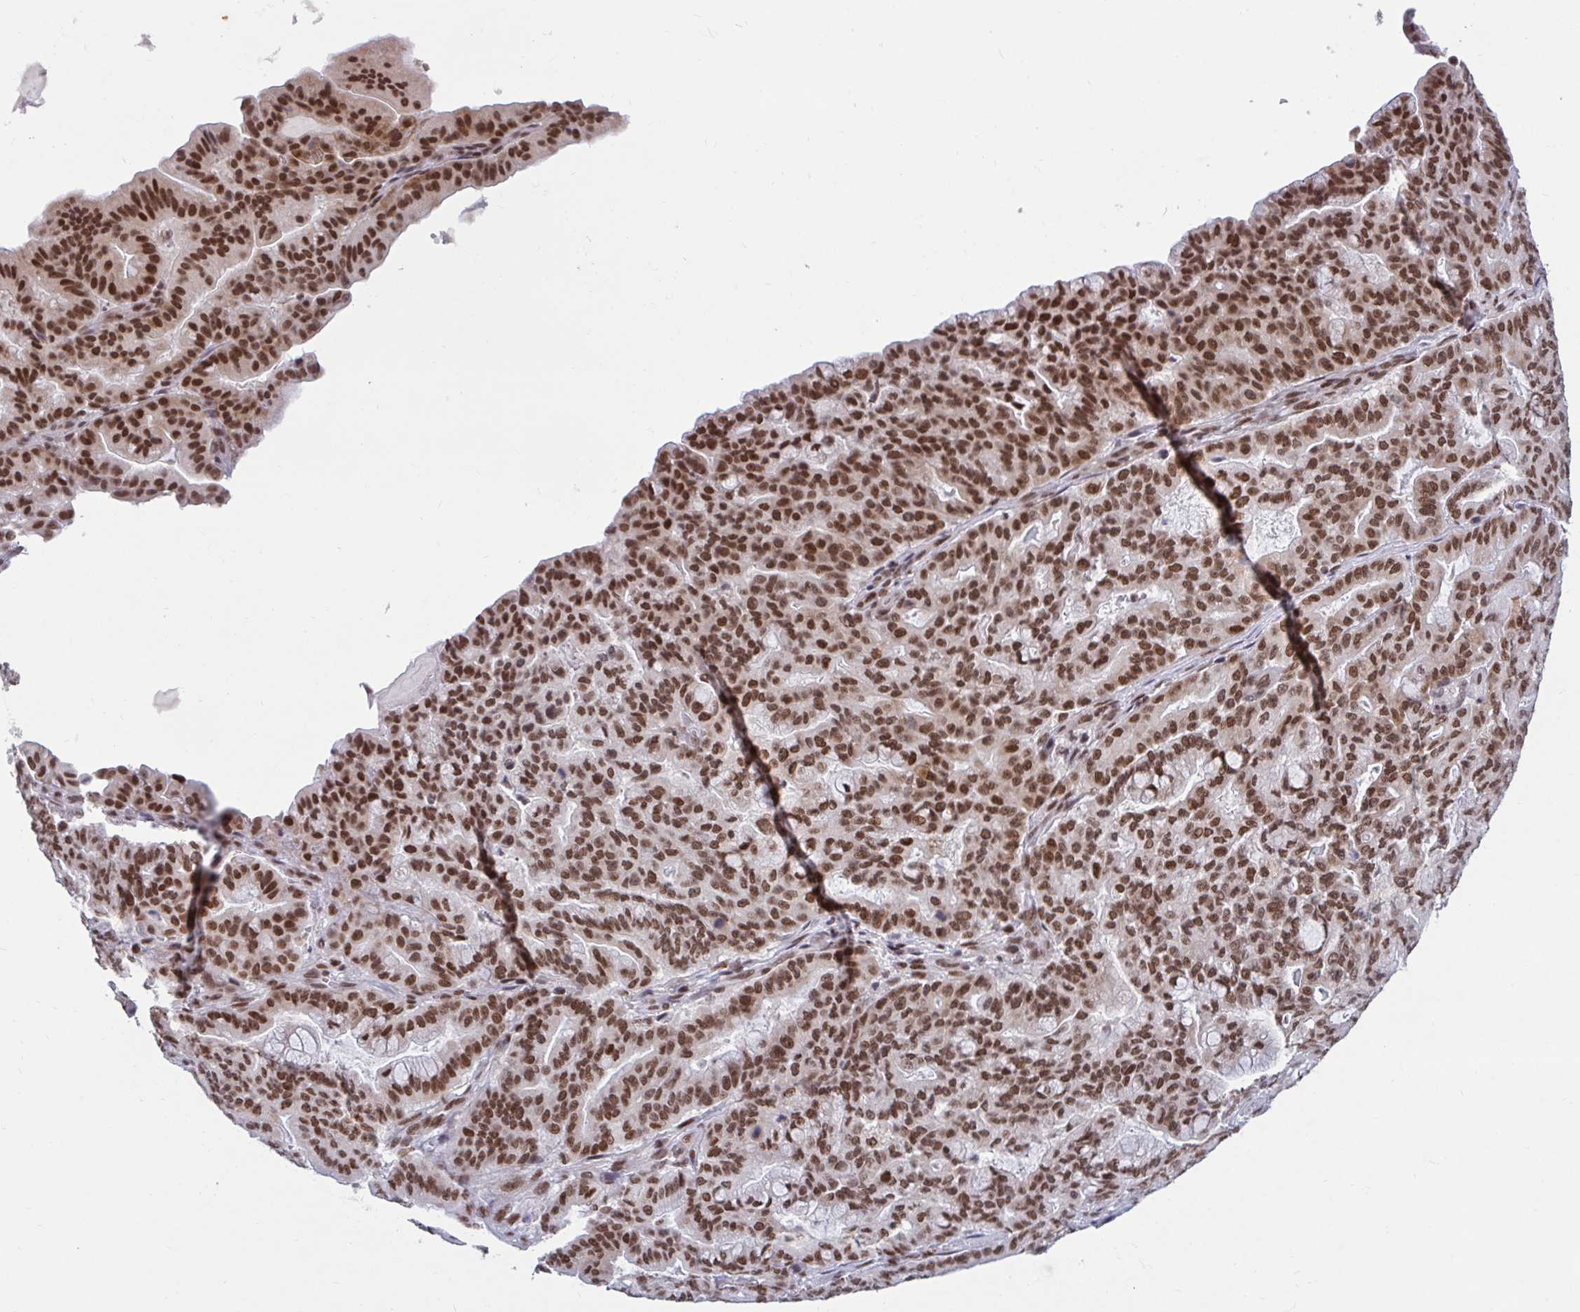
{"staining": {"intensity": "strong", "quantity": ">75%", "location": "nuclear"}, "tissue": "pancreatic cancer", "cell_type": "Tumor cells", "image_type": "cancer", "snomed": [{"axis": "morphology", "description": "Adenocarcinoma, NOS"}, {"axis": "topography", "description": "Pancreas"}], "caption": "Protein analysis of pancreatic cancer (adenocarcinoma) tissue displays strong nuclear expression in about >75% of tumor cells. Immunohistochemistry (ihc) stains the protein in brown and the nuclei are stained blue.", "gene": "PHF10", "patient": {"sex": "male", "age": 63}}